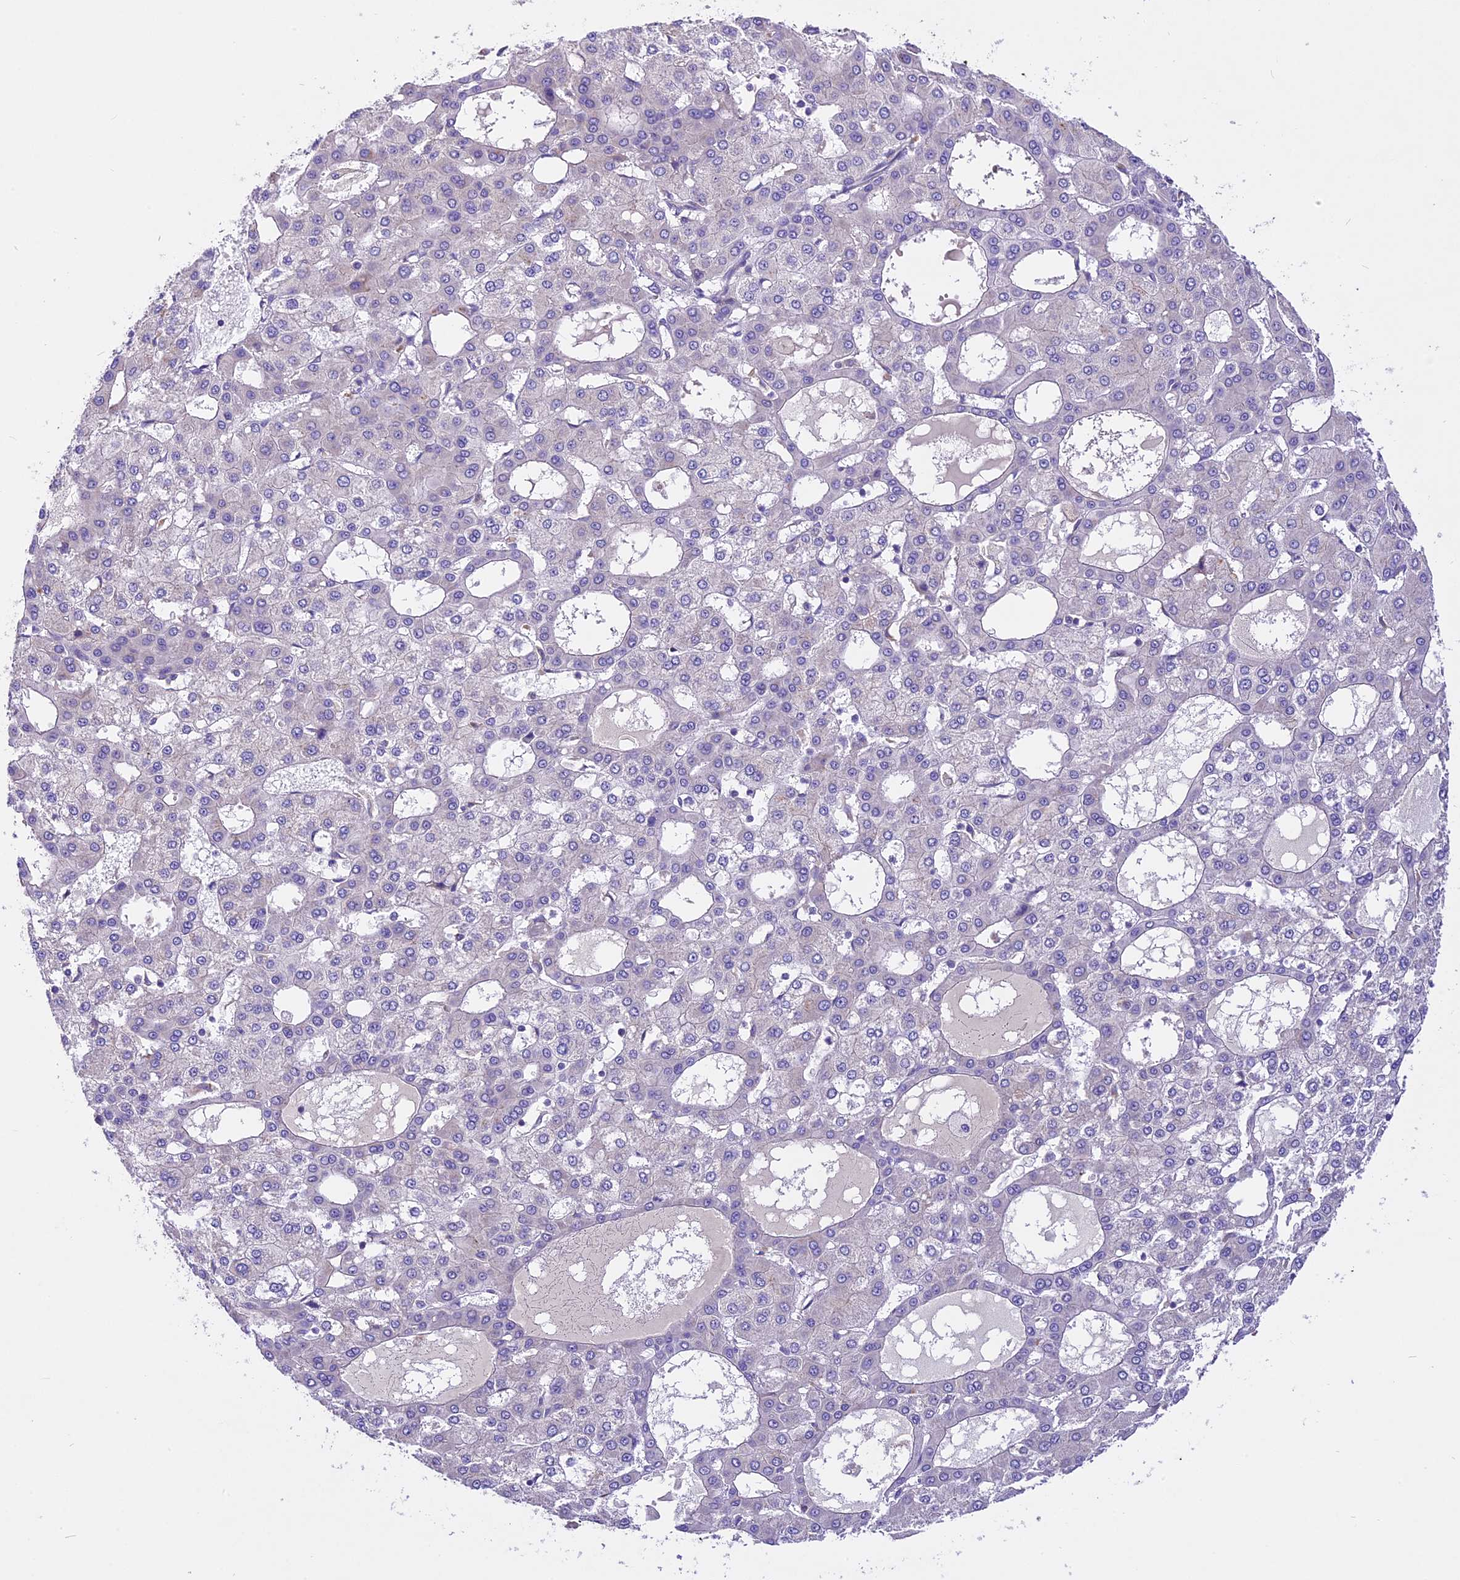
{"staining": {"intensity": "negative", "quantity": "none", "location": "none"}, "tissue": "liver cancer", "cell_type": "Tumor cells", "image_type": "cancer", "snomed": [{"axis": "morphology", "description": "Carcinoma, Hepatocellular, NOS"}, {"axis": "topography", "description": "Liver"}], "caption": "IHC micrograph of neoplastic tissue: liver cancer (hepatocellular carcinoma) stained with DAB shows no significant protein staining in tumor cells.", "gene": "PEMT", "patient": {"sex": "male", "age": 47}}